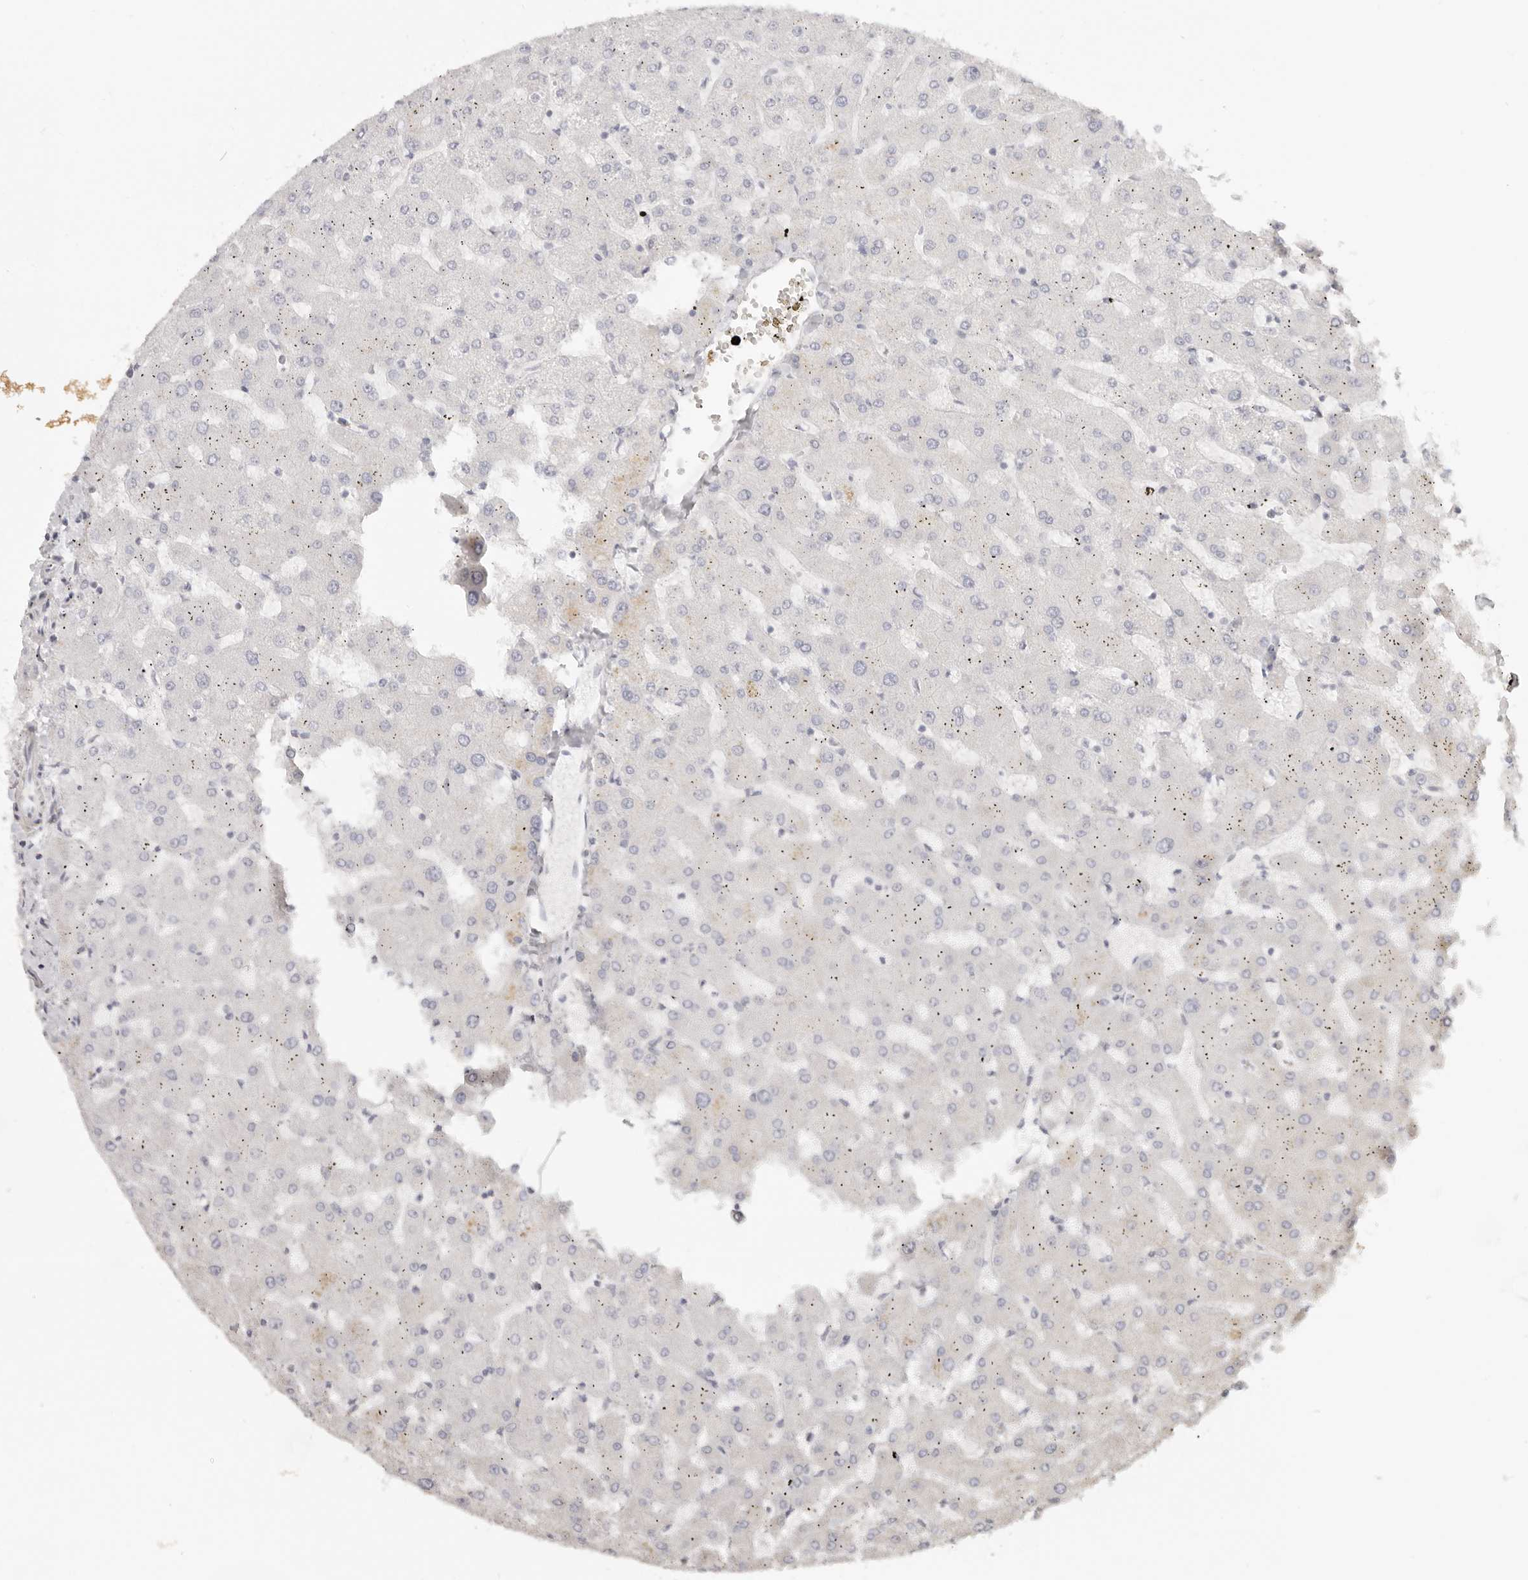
{"staining": {"intensity": "negative", "quantity": "none", "location": "none"}, "tissue": "liver", "cell_type": "Cholangiocytes", "image_type": "normal", "snomed": [{"axis": "morphology", "description": "Normal tissue, NOS"}, {"axis": "topography", "description": "Liver"}], "caption": "Immunohistochemistry (IHC) micrograph of unremarkable liver stained for a protein (brown), which exhibits no expression in cholangiocytes.", "gene": "RXFP1", "patient": {"sex": "female", "age": 63}}